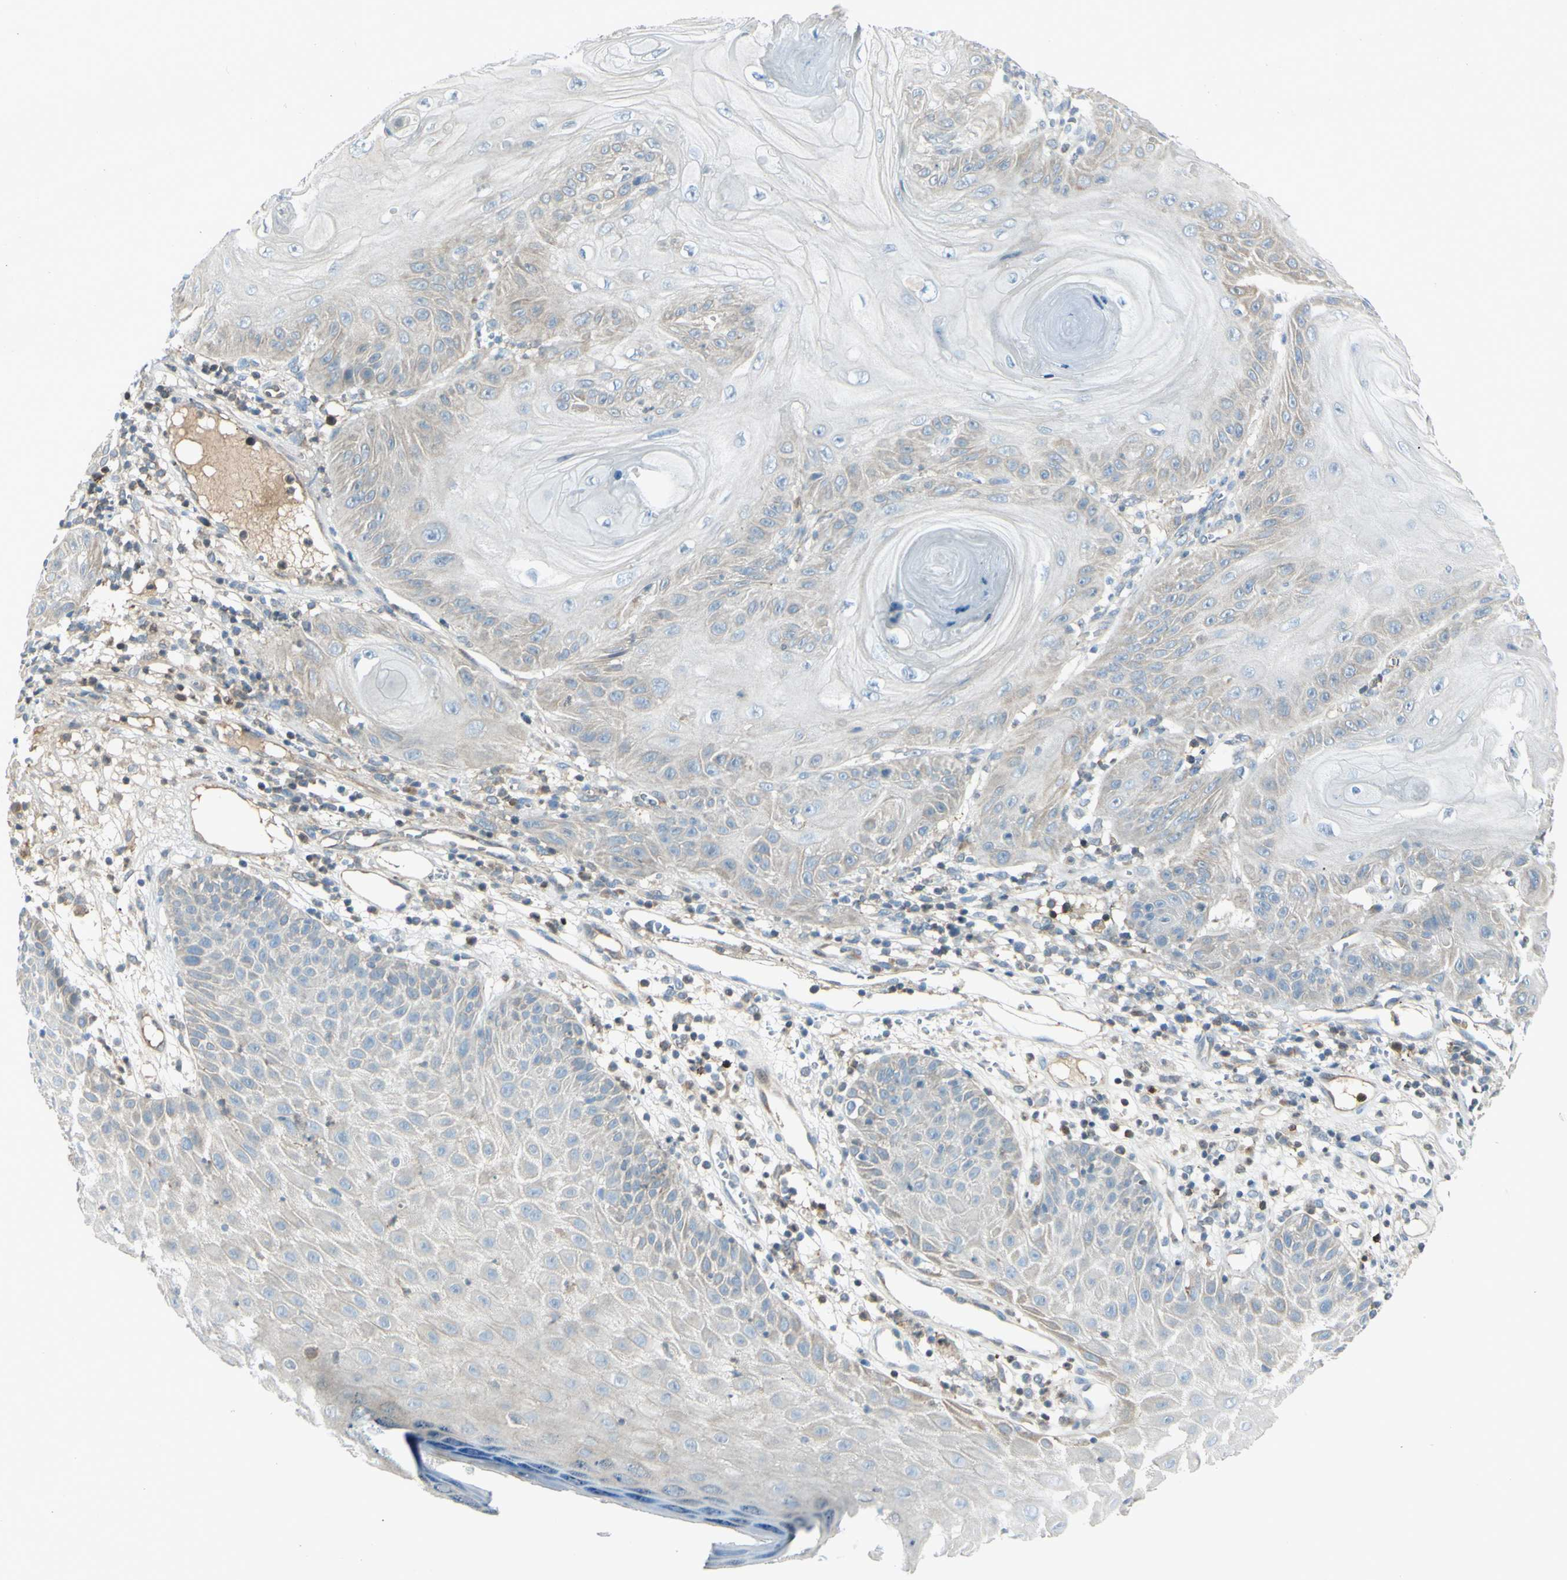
{"staining": {"intensity": "weak", "quantity": "25%-75%", "location": "cytoplasmic/membranous"}, "tissue": "skin cancer", "cell_type": "Tumor cells", "image_type": "cancer", "snomed": [{"axis": "morphology", "description": "Squamous cell carcinoma, NOS"}, {"axis": "topography", "description": "Skin"}], "caption": "Squamous cell carcinoma (skin) tissue demonstrates weak cytoplasmic/membranous expression in about 25%-75% of tumor cells, visualized by immunohistochemistry.", "gene": "C1orf159", "patient": {"sex": "female", "age": 78}}